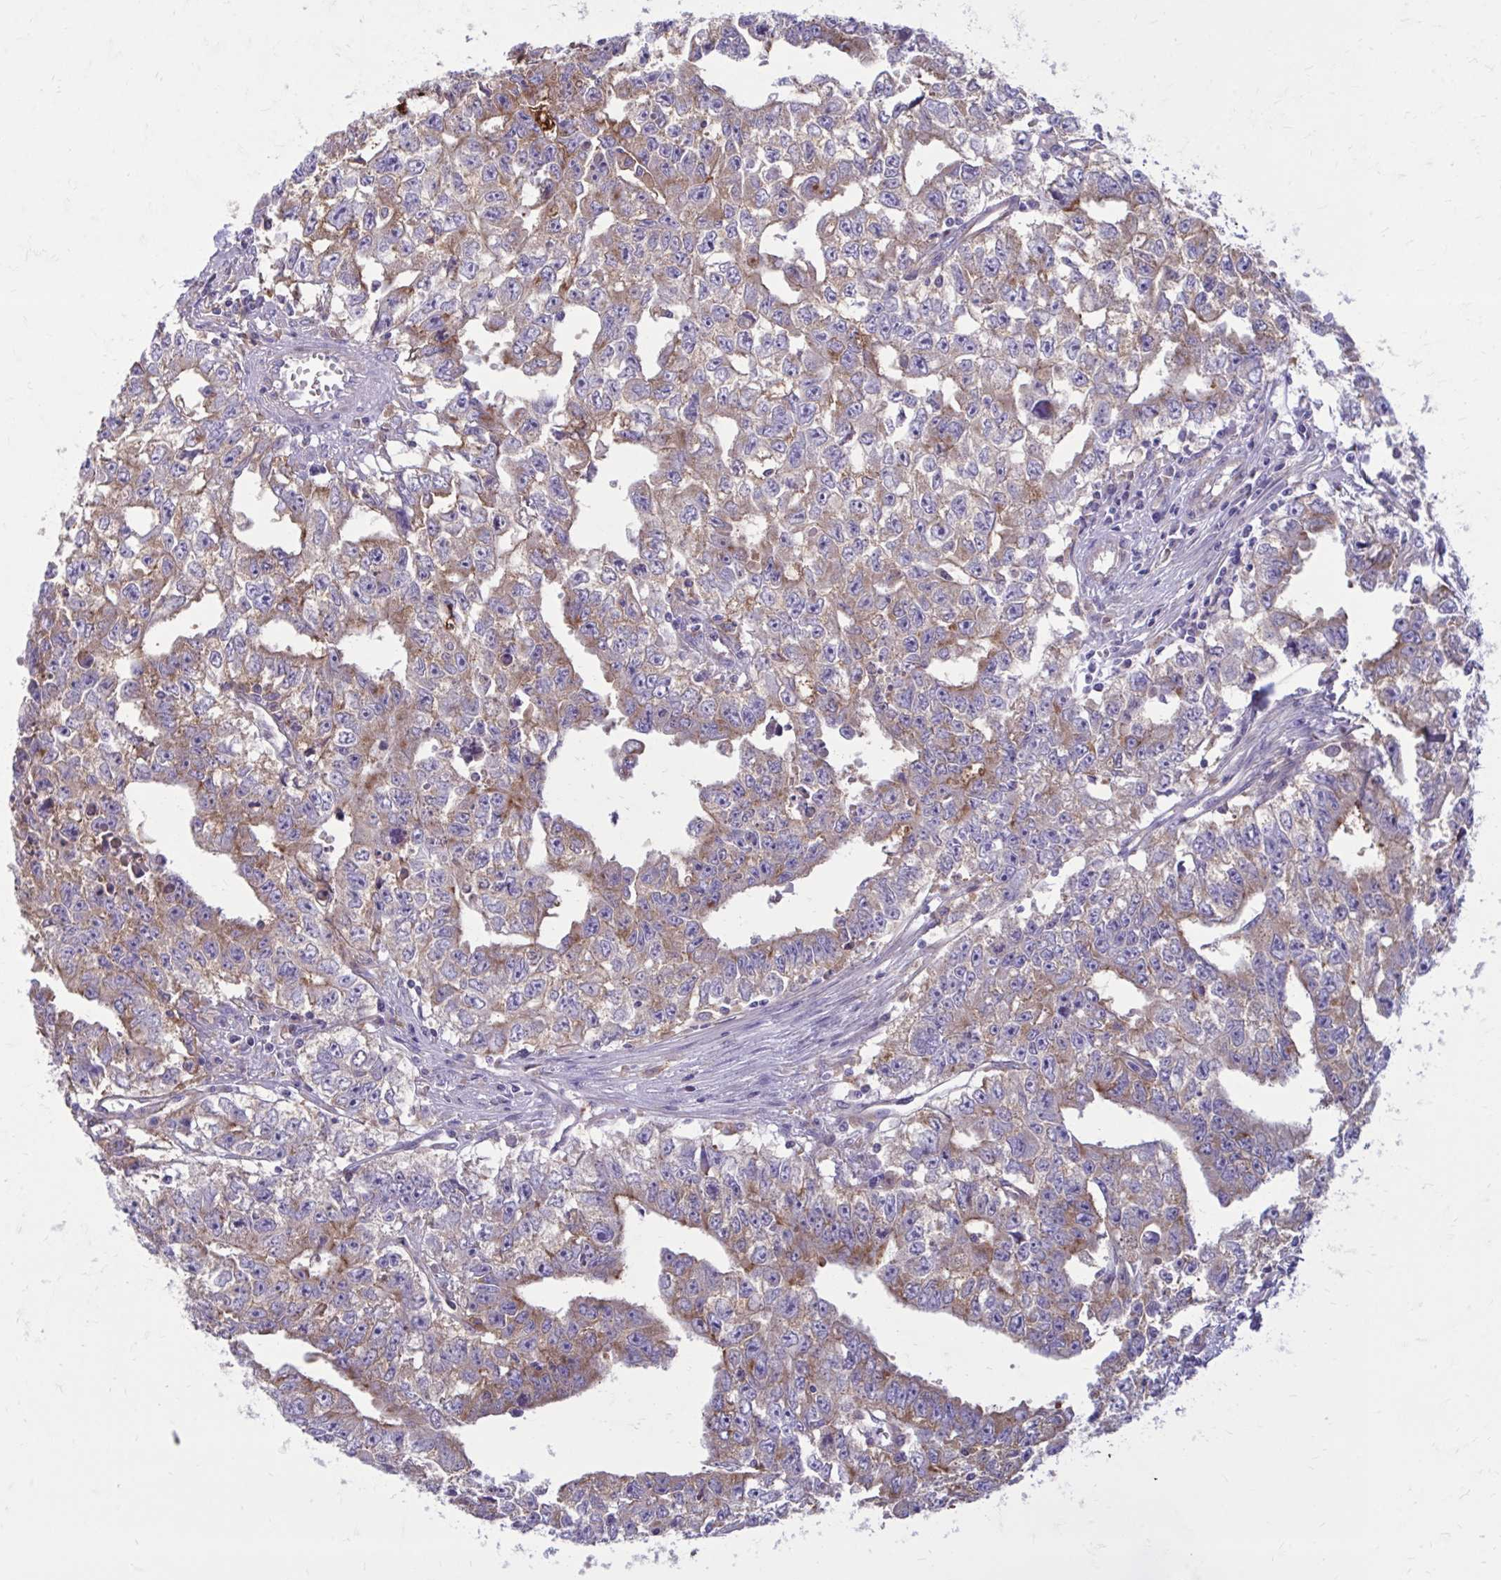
{"staining": {"intensity": "moderate", "quantity": ">75%", "location": "cytoplasmic/membranous"}, "tissue": "testis cancer", "cell_type": "Tumor cells", "image_type": "cancer", "snomed": [{"axis": "morphology", "description": "Carcinoma, Embryonal, NOS"}, {"axis": "morphology", "description": "Teratoma, malignant, NOS"}, {"axis": "topography", "description": "Testis"}], "caption": "Protein staining of embryonal carcinoma (testis) tissue displays moderate cytoplasmic/membranous positivity in about >75% of tumor cells. The staining is performed using DAB brown chromogen to label protein expression. The nuclei are counter-stained blue using hematoxylin.", "gene": "CLTA", "patient": {"sex": "male", "age": 24}}